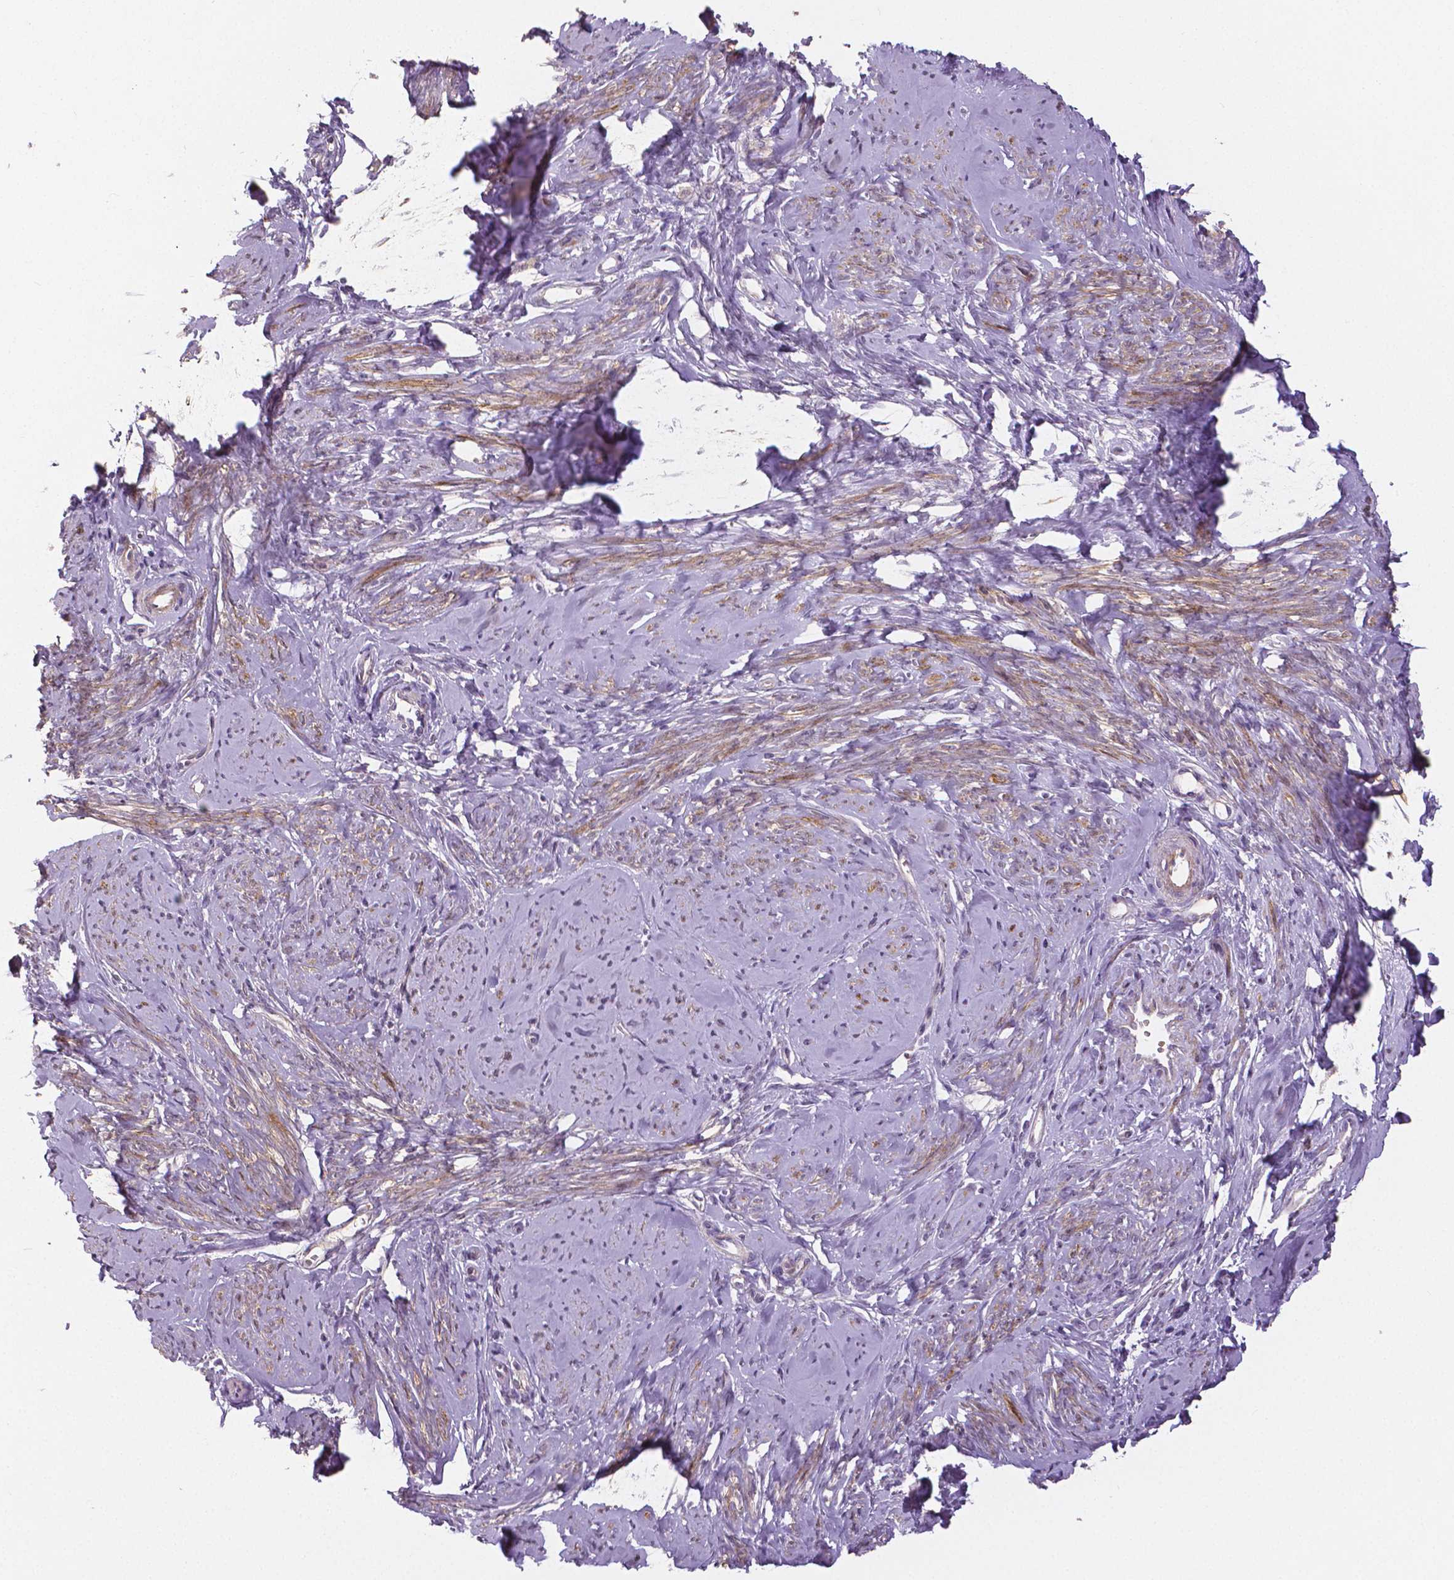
{"staining": {"intensity": "strong", "quantity": "25%-75%", "location": "cytoplasmic/membranous"}, "tissue": "smooth muscle", "cell_type": "Smooth muscle cells", "image_type": "normal", "snomed": [{"axis": "morphology", "description": "Normal tissue, NOS"}, {"axis": "topography", "description": "Smooth muscle"}], "caption": "An image showing strong cytoplasmic/membranous expression in about 25%-75% of smooth muscle cells in normal smooth muscle, as visualized by brown immunohistochemical staining.", "gene": "FLT1", "patient": {"sex": "female", "age": 48}}